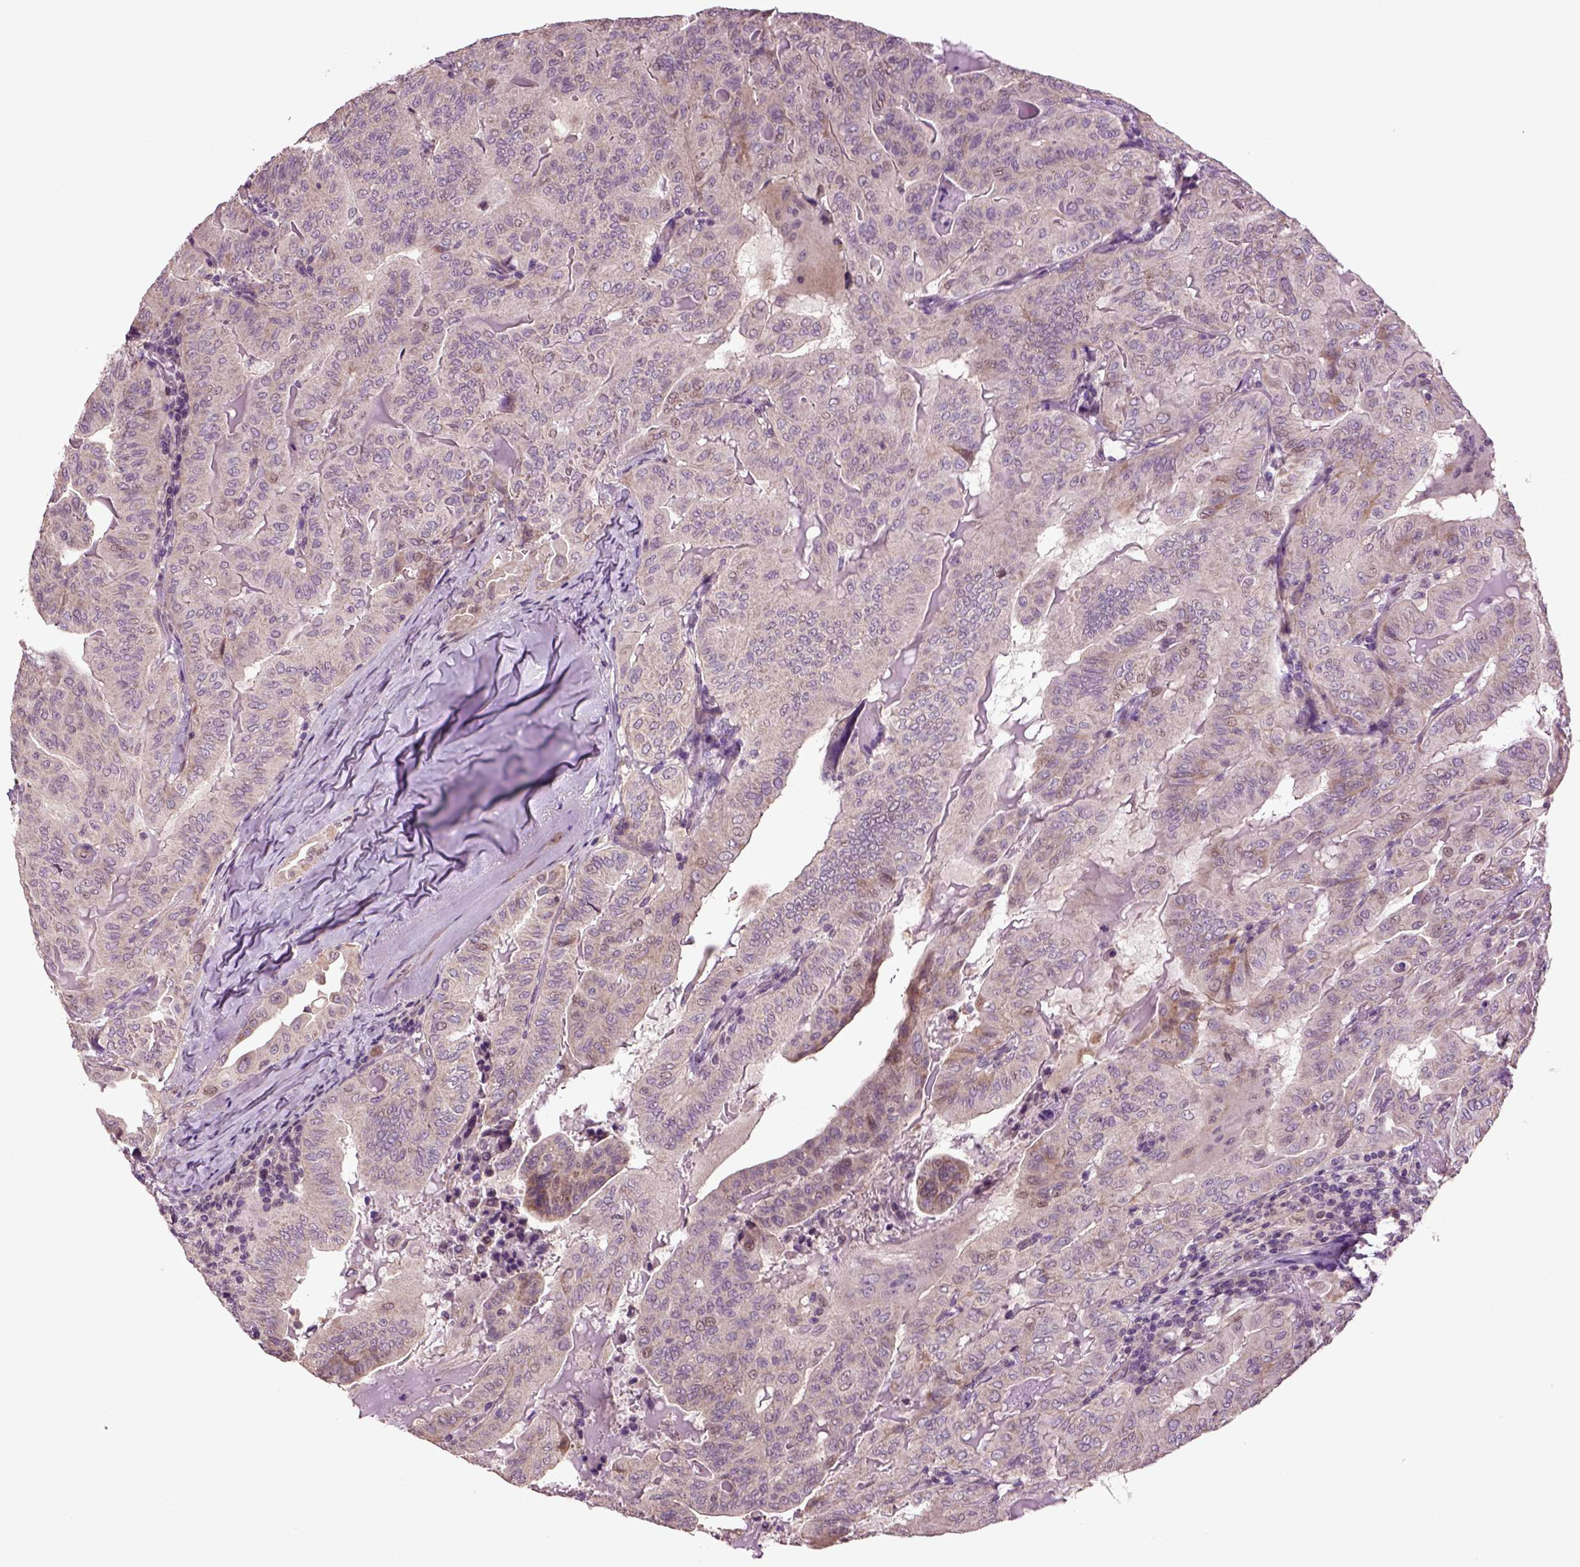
{"staining": {"intensity": "moderate", "quantity": "<25%", "location": "cytoplasmic/membranous"}, "tissue": "thyroid cancer", "cell_type": "Tumor cells", "image_type": "cancer", "snomed": [{"axis": "morphology", "description": "Papillary adenocarcinoma, NOS"}, {"axis": "topography", "description": "Thyroid gland"}], "caption": "A low amount of moderate cytoplasmic/membranous staining is present in about <25% of tumor cells in thyroid cancer (papillary adenocarcinoma) tissue.", "gene": "HAGHL", "patient": {"sex": "female", "age": 68}}